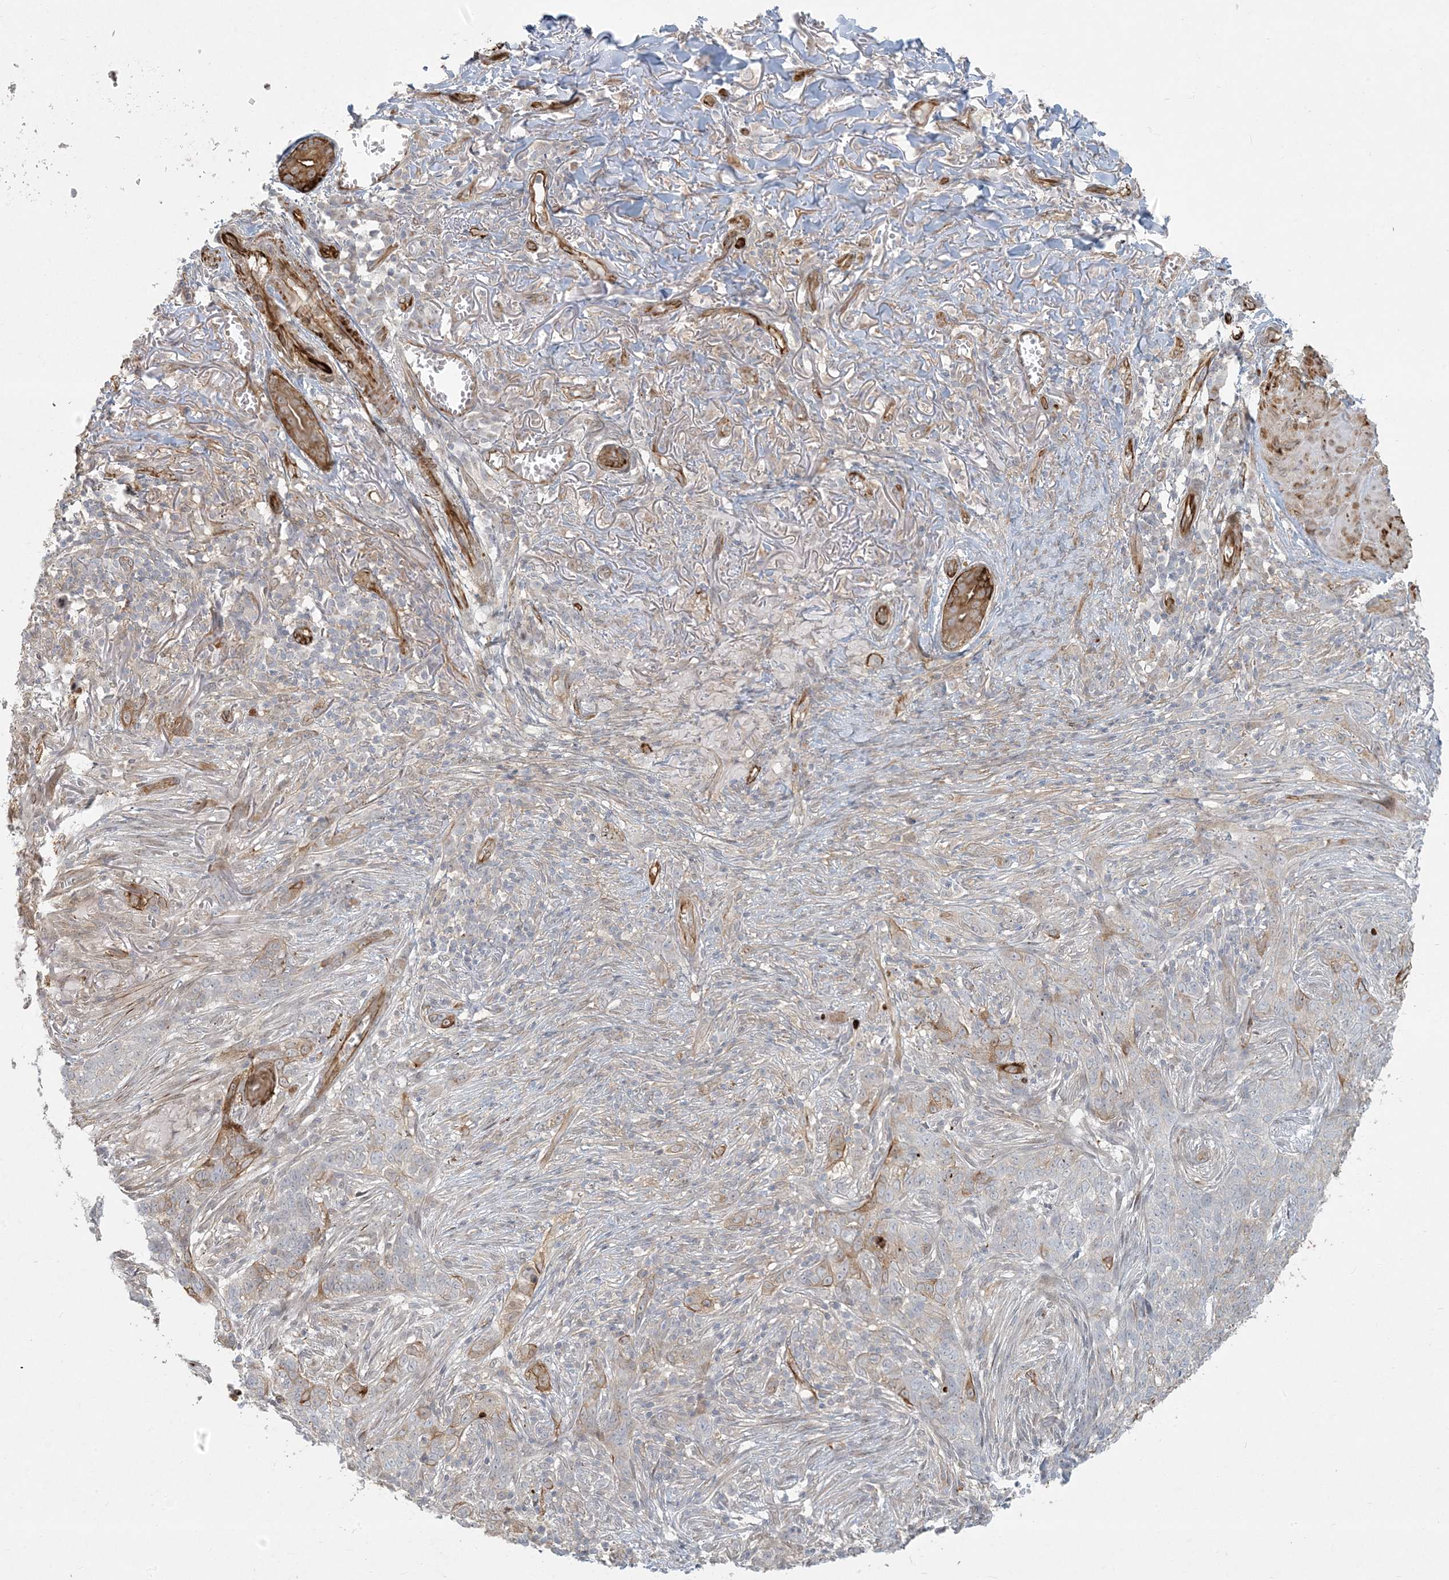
{"staining": {"intensity": "moderate", "quantity": "25%-75%", "location": "cytoplasmic/membranous"}, "tissue": "skin cancer", "cell_type": "Tumor cells", "image_type": "cancer", "snomed": [{"axis": "morphology", "description": "Basal cell carcinoma"}, {"axis": "topography", "description": "Skin"}], "caption": "A medium amount of moderate cytoplasmic/membranous staining is present in approximately 25%-75% of tumor cells in basal cell carcinoma (skin) tissue.", "gene": "BCORL1", "patient": {"sex": "male", "age": 85}}